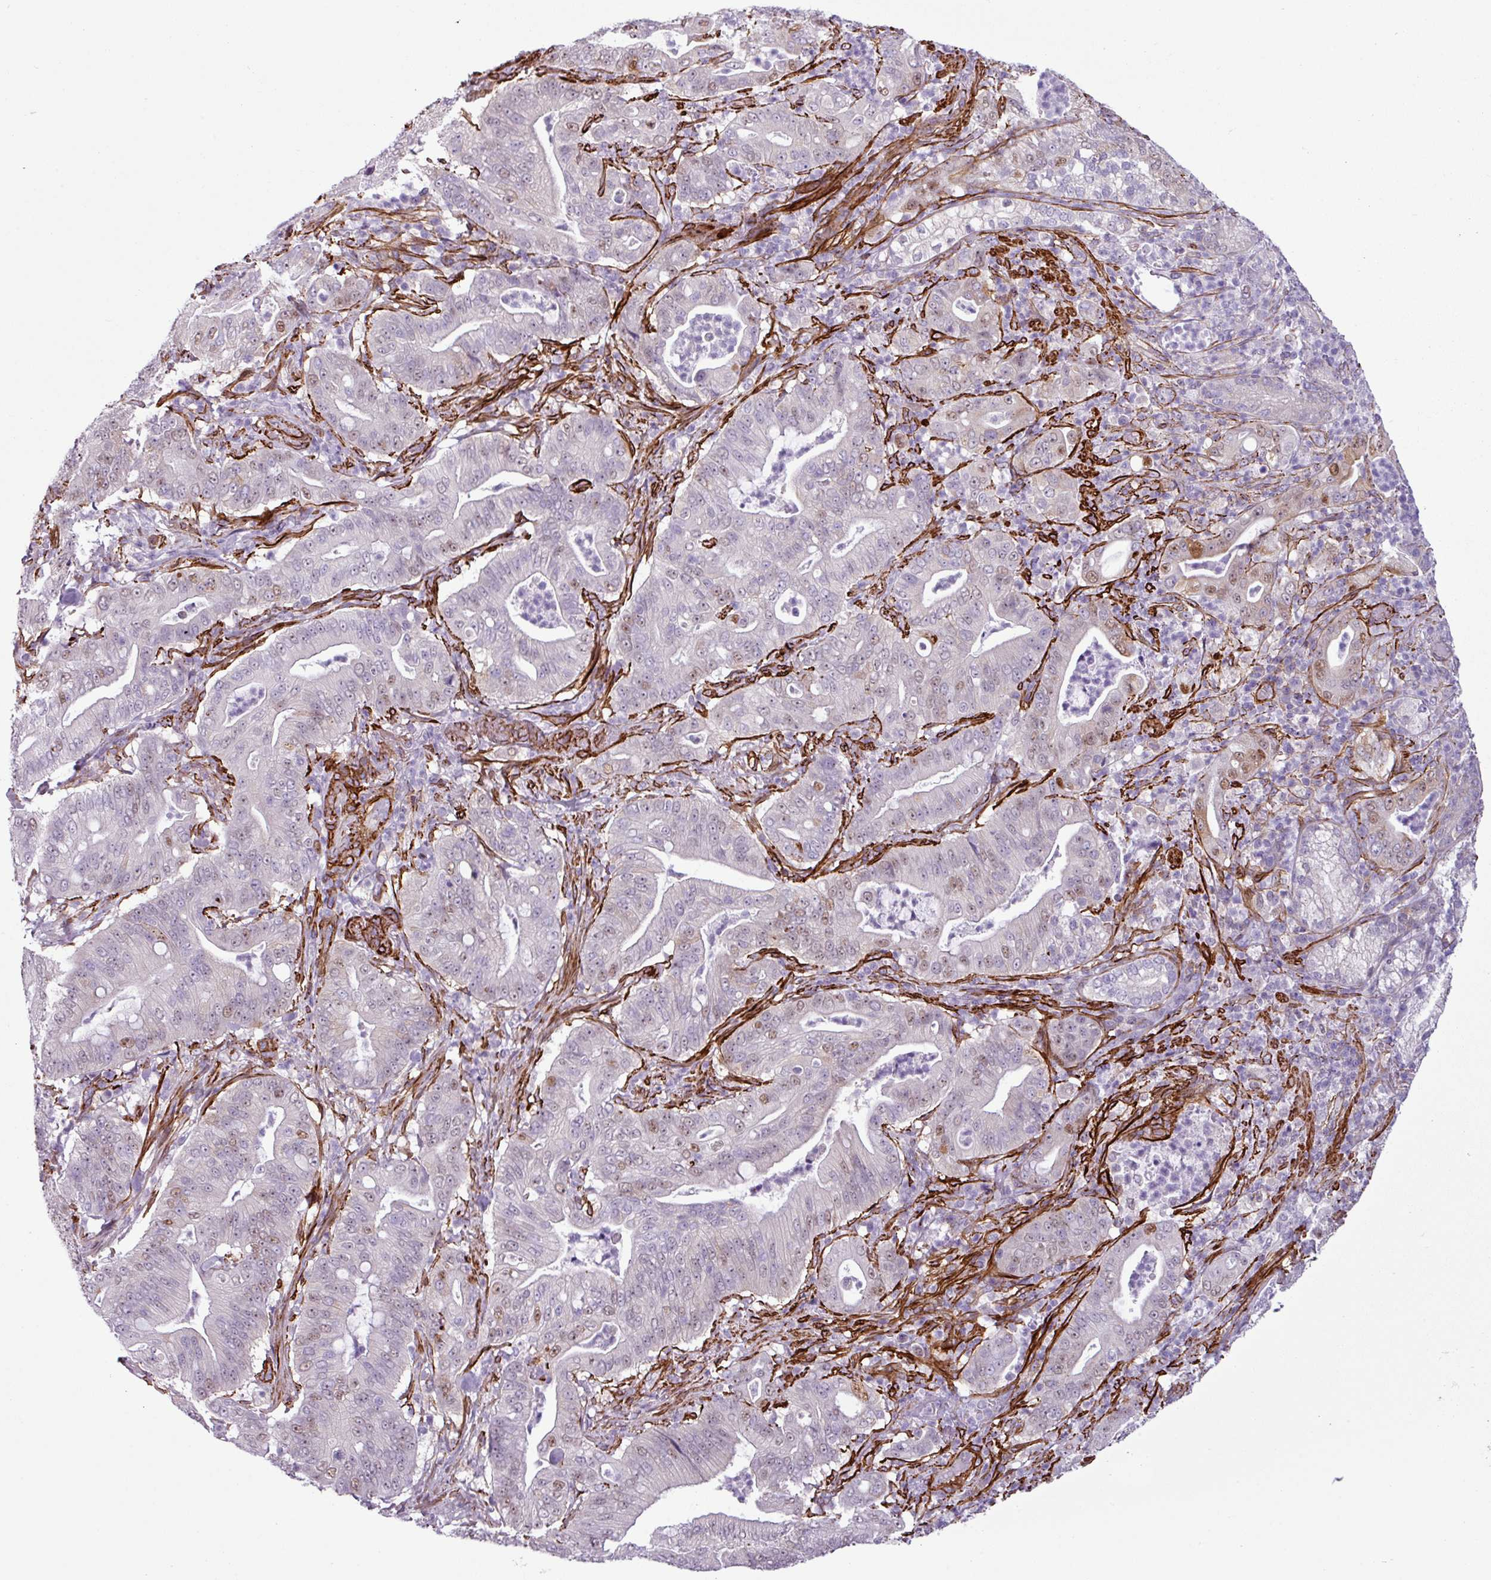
{"staining": {"intensity": "moderate", "quantity": "<25%", "location": "nuclear"}, "tissue": "pancreatic cancer", "cell_type": "Tumor cells", "image_type": "cancer", "snomed": [{"axis": "morphology", "description": "Adenocarcinoma, NOS"}, {"axis": "topography", "description": "Pancreas"}], "caption": "The photomicrograph exhibits staining of adenocarcinoma (pancreatic), revealing moderate nuclear protein expression (brown color) within tumor cells.", "gene": "ATP10A", "patient": {"sex": "male", "age": 71}}